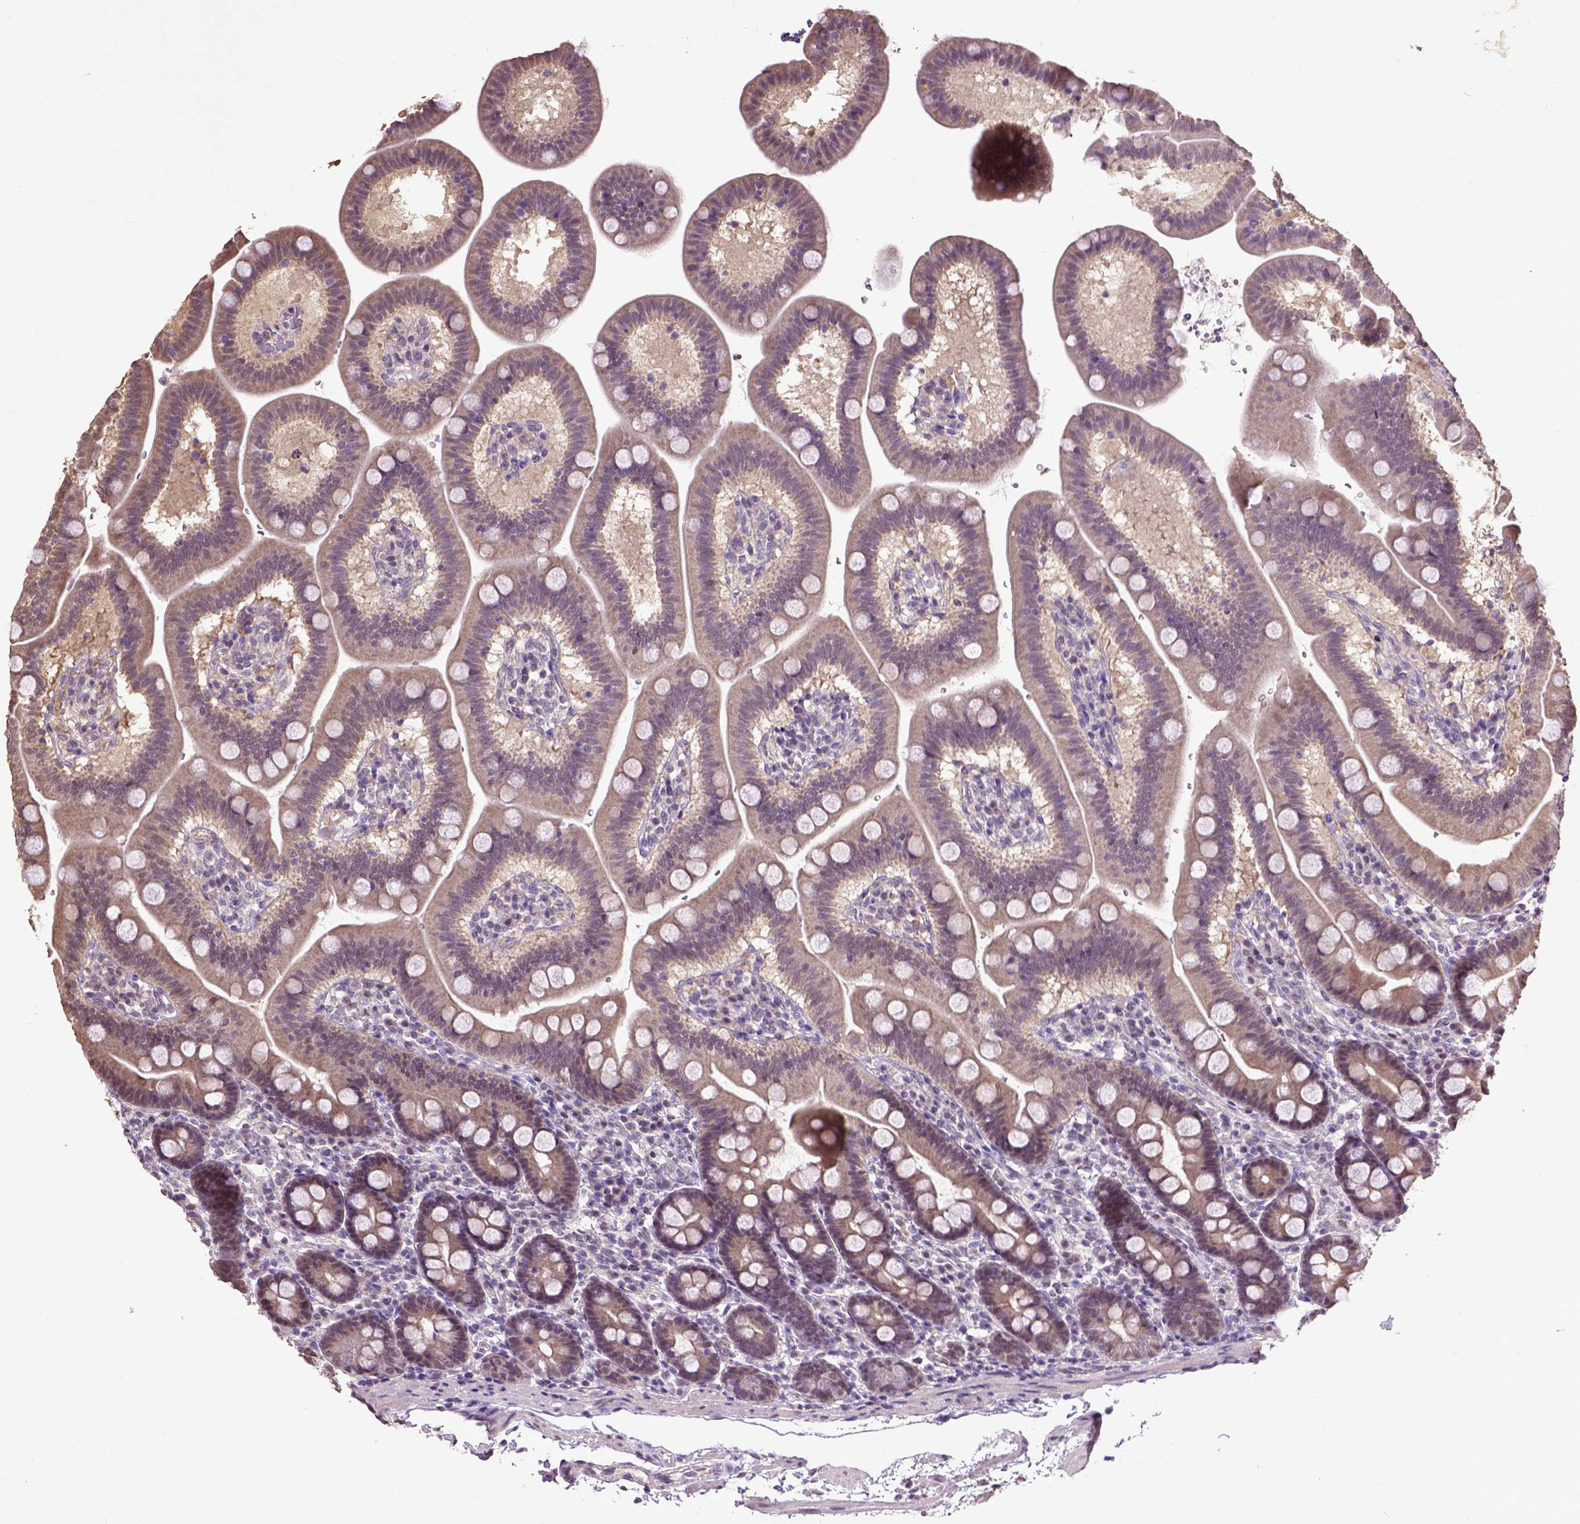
{"staining": {"intensity": "weak", "quantity": ">75%", "location": "cytoplasmic/membranous"}, "tissue": "duodenum", "cell_type": "Glandular cells", "image_type": "normal", "snomed": [{"axis": "morphology", "description": "Normal tissue, NOS"}, {"axis": "topography", "description": "Duodenum"}], "caption": "Immunohistochemical staining of normal human duodenum shows weak cytoplasmic/membranous protein positivity in about >75% of glandular cells.", "gene": "UBA3", "patient": {"sex": "male", "age": 59}}